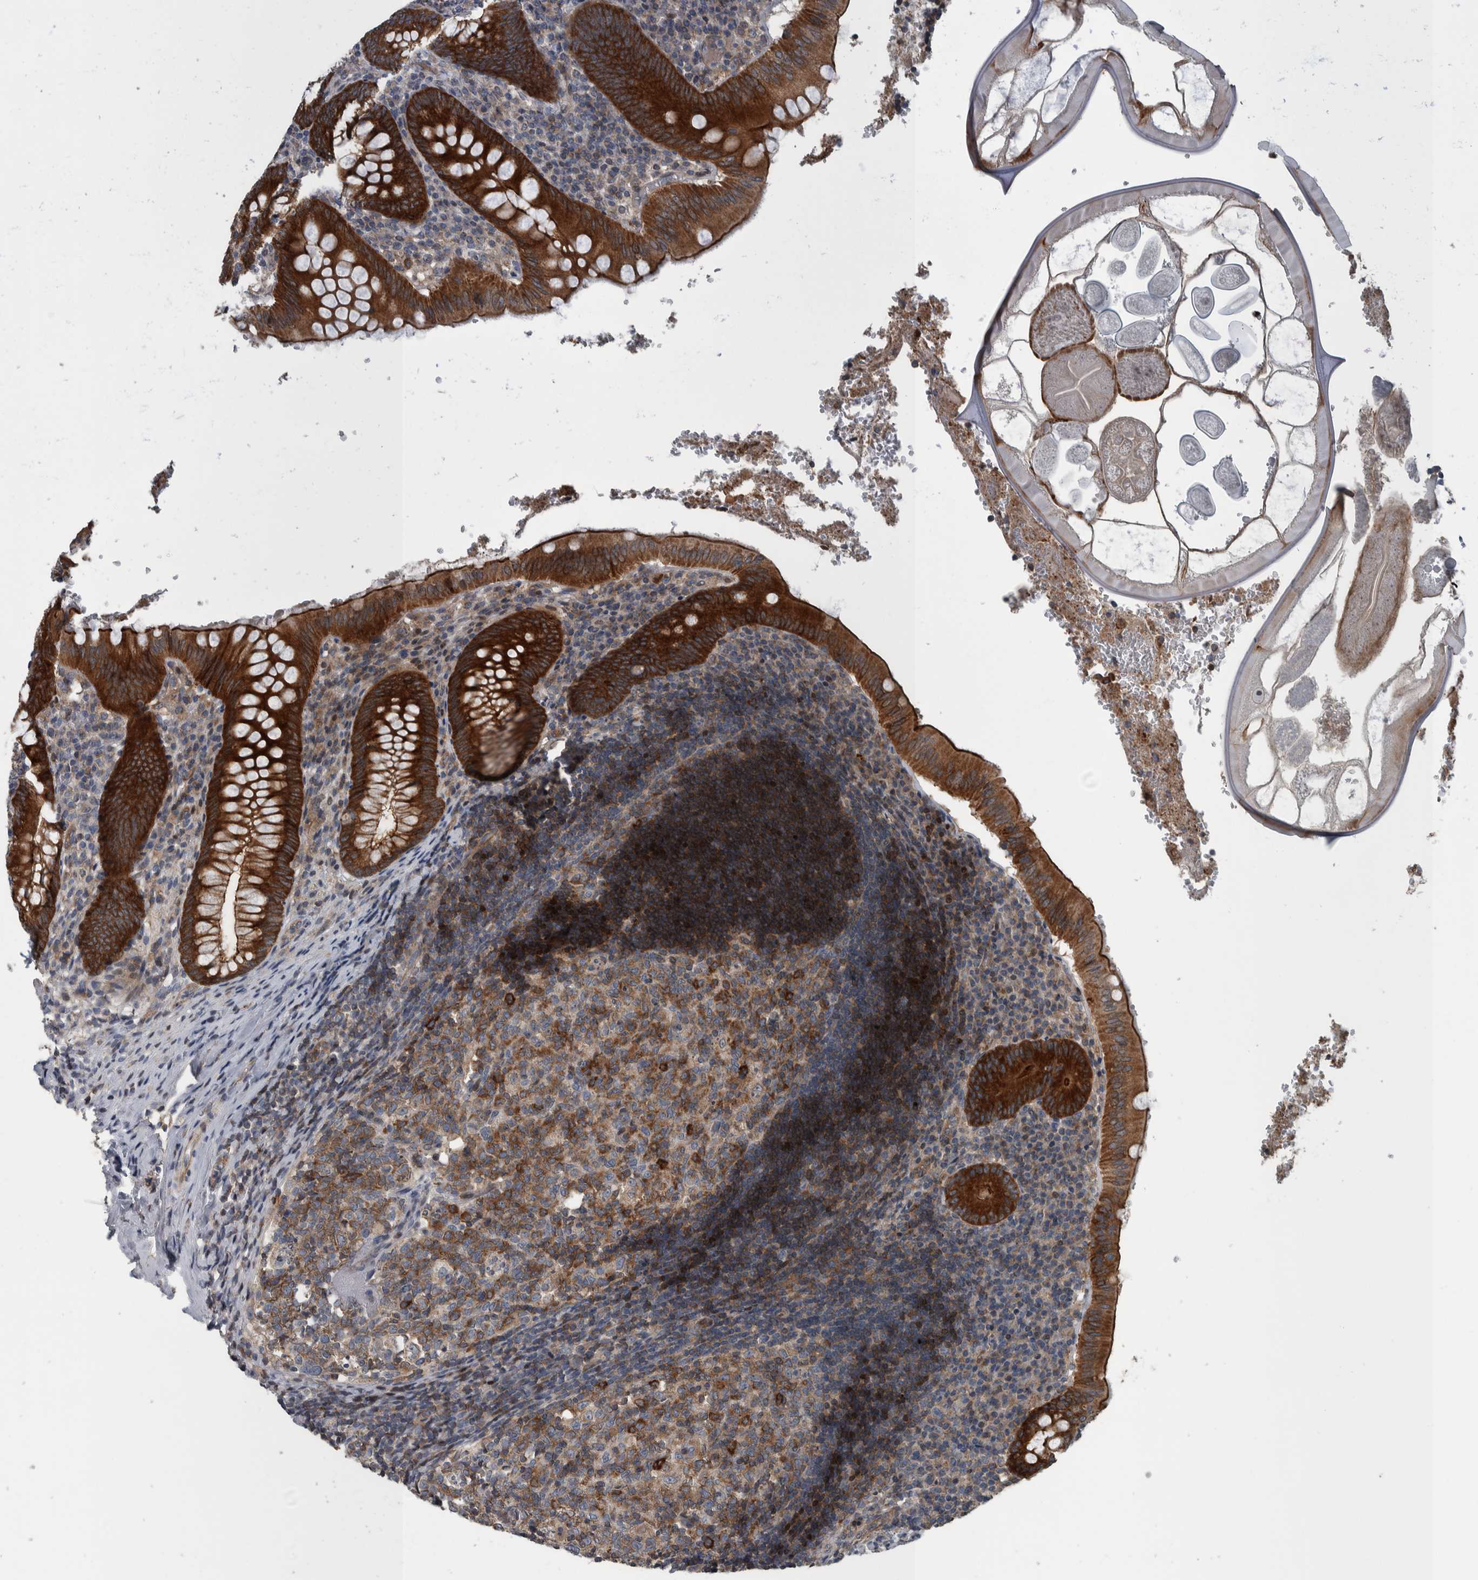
{"staining": {"intensity": "strong", "quantity": ">75%", "location": "cytoplasmic/membranous"}, "tissue": "appendix", "cell_type": "Glandular cells", "image_type": "normal", "snomed": [{"axis": "morphology", "description": "Normal tissue, NOS"}, {"axis": "topography", "description": "Appendix"}], "caption": "IHC of unremarkable appendix displays high levels of strong cytoplasmic/membranous expression in approximately >75% of glandular cells.", "gene": "BAIAP2L1", "patient": {"sex": "male", "age": 8}}